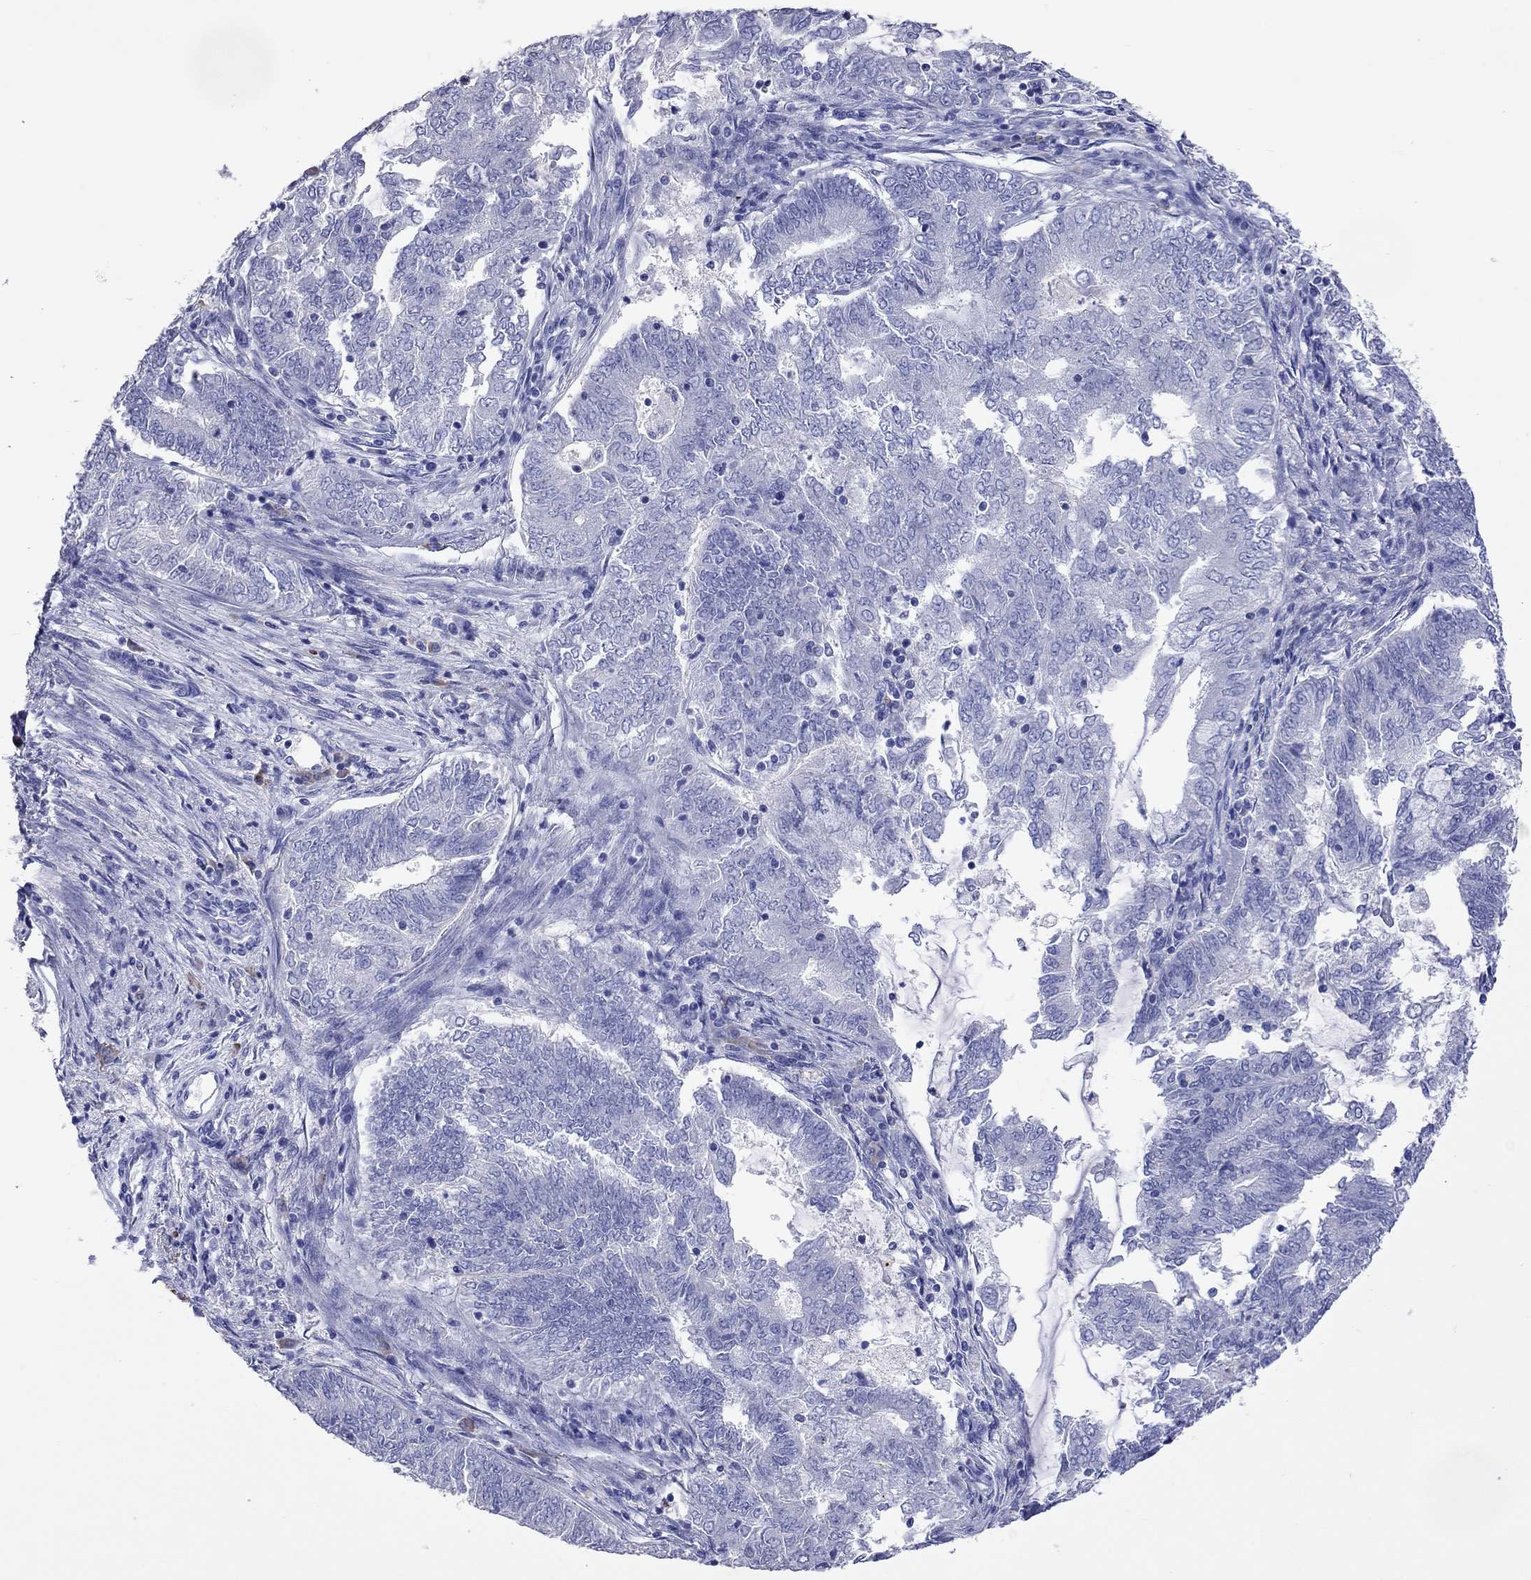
{"staining": {"intensity": "negative", "quantity": "none", "location": "none"}, "tissue": "endometrial cancer", "cell_type": "Tumor cells", "image_type": "cancer", "snomed": [{"axis": "morphology", "description": "Adenocarcinoma, NOS"}, {"axis": "topography", "description": "Endometrium"}], "caption": "Immunohistochemistry of human endometrial cancer (adenocarcinoma) reveals no staining in tumor cells. Nuclei are stained in blue.", "gene": "CALHM1", "patient": {"sex": "female", "age": 62}}